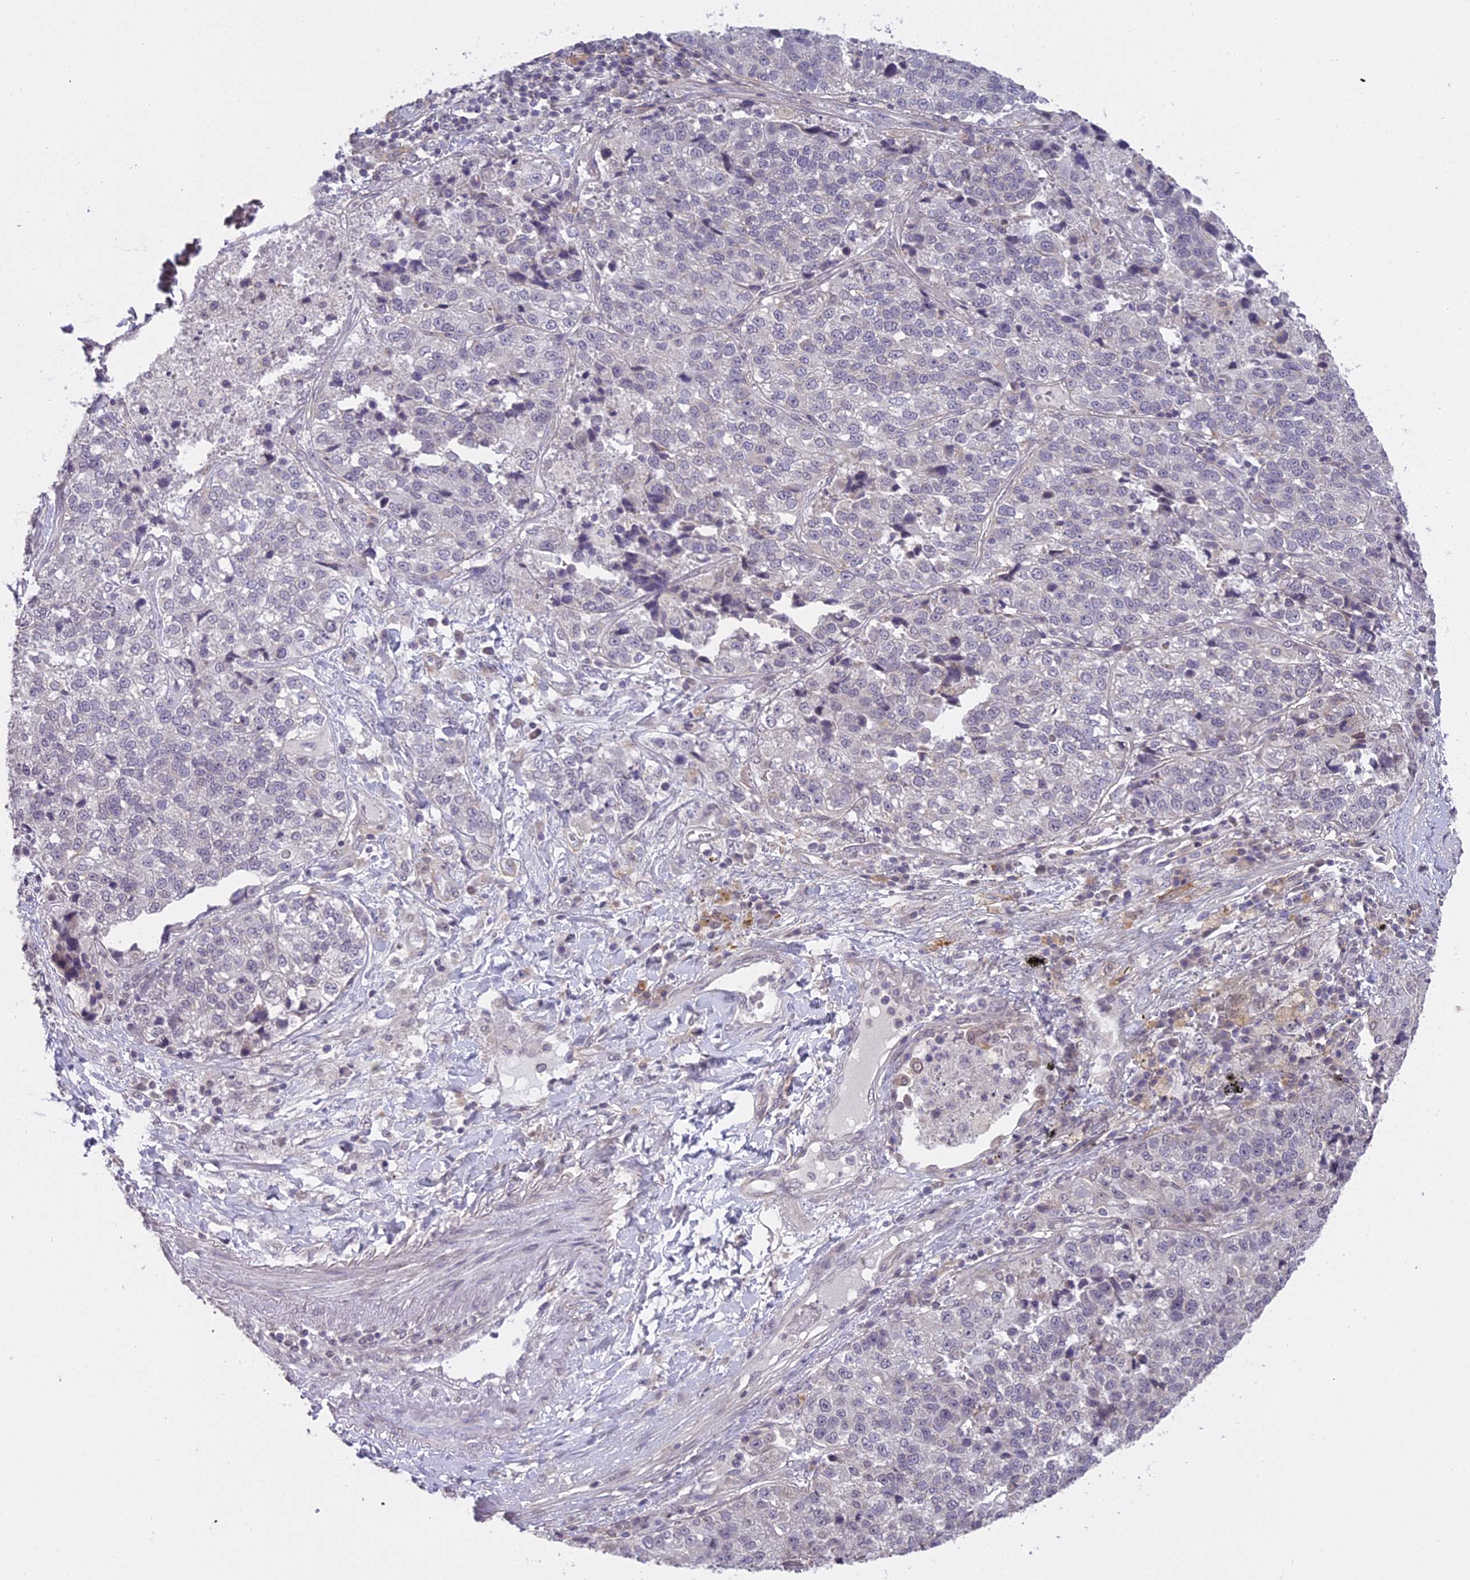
{"staining": {"intensity": "negative", "quantity": "none", "location": "none"}, "tissue": "lung cancer", "cell_type": "Tumor cells", "image_type": "cancer", "snomed": [{"axis": "morphology", "description": "Adenocarcinoma, NOS"}, {"axis": "topography", "description": "Lung"}], "caption": "IHC of human lung cancer exhibits no expression in tumor cells. Nuclei are stained in blue.", "gene": "ERG28", "patient": {"sex": "male", "age": 49}}